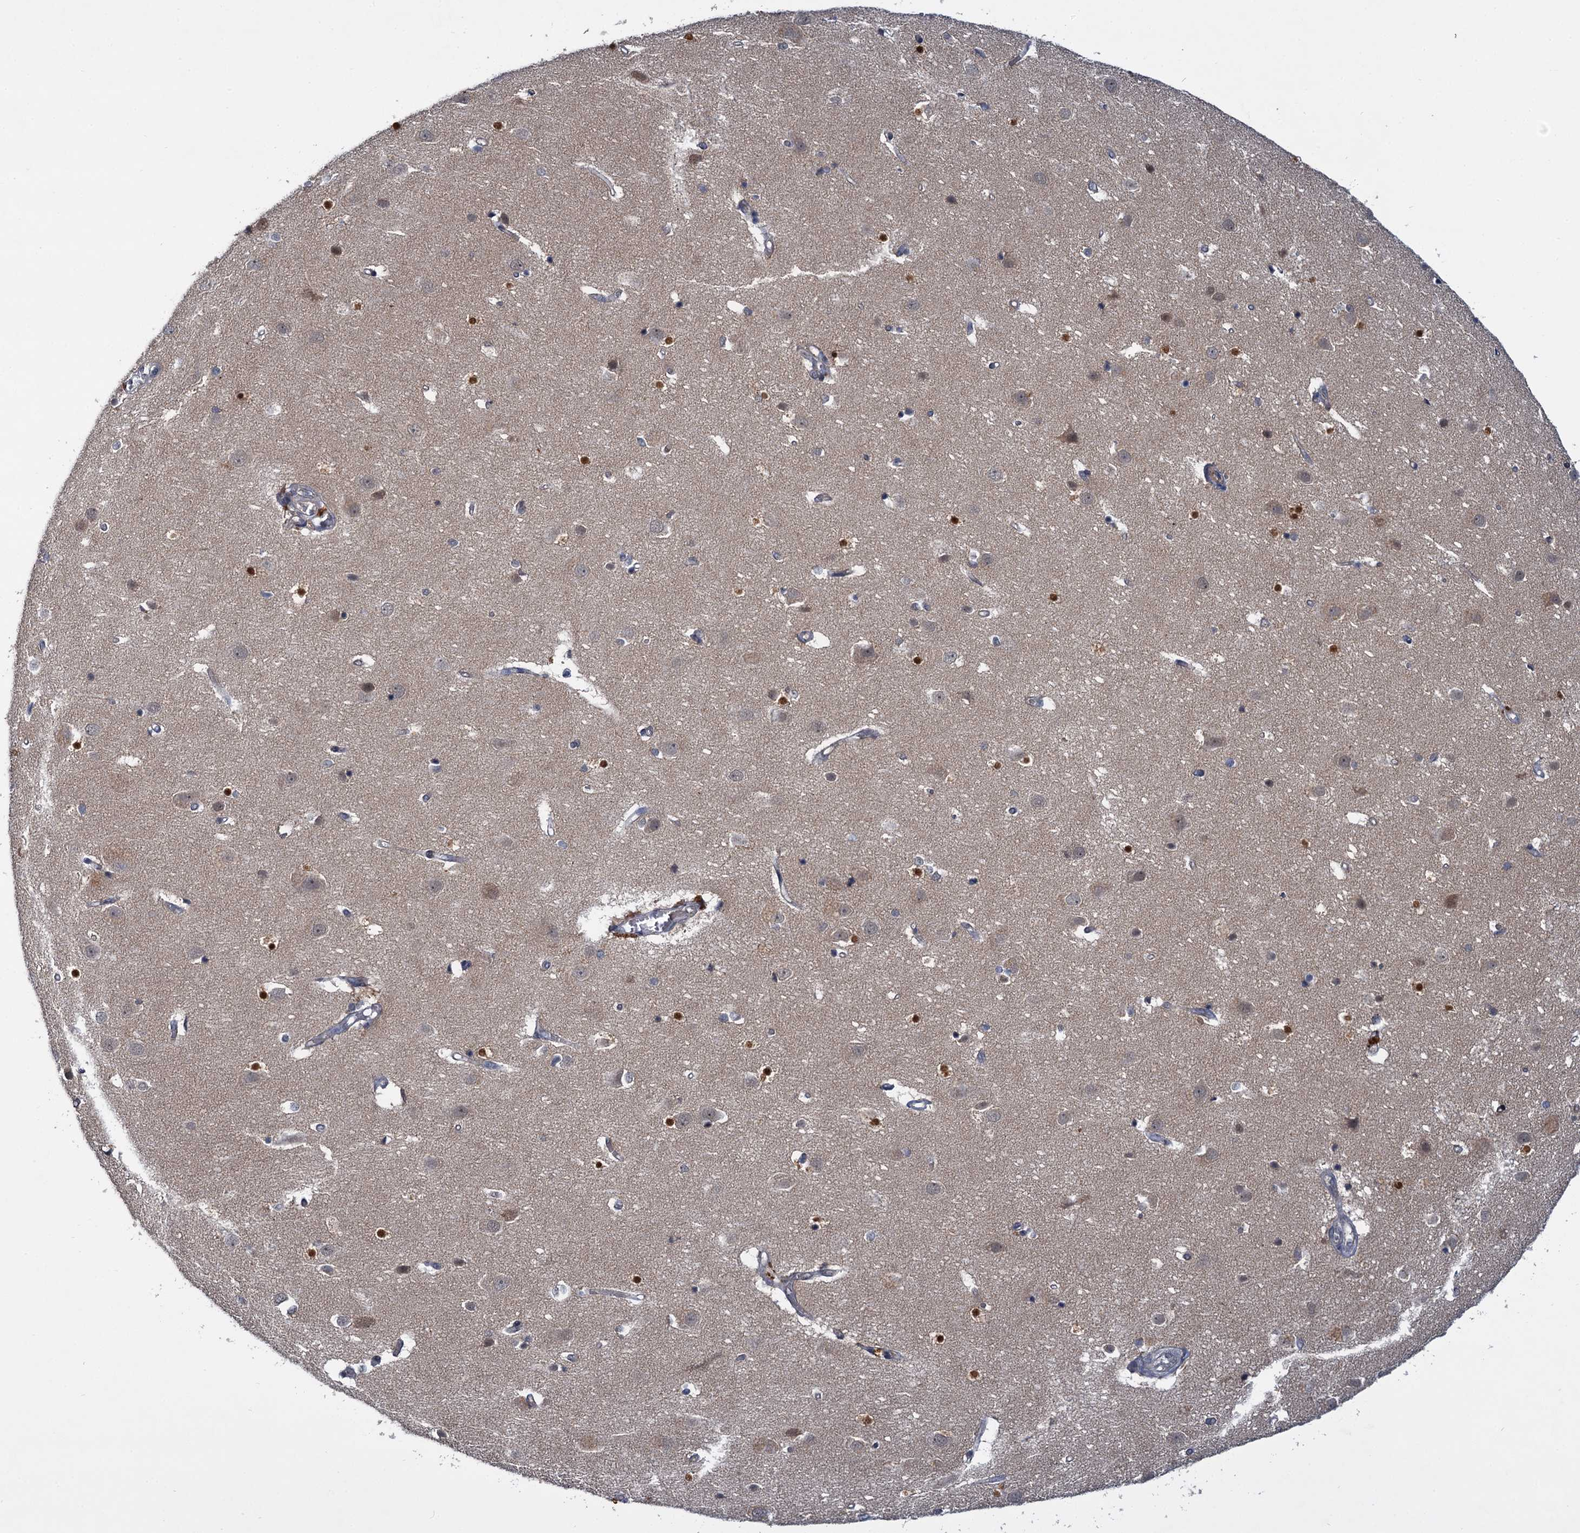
{"staining": {"intensity": "weak", "quantity": "25%-75%", "location": "cytoplasmic/membranous"}, "tissue": "cerebral cortex", "cell_type": "Endothelial cells", "image_type": "normal", "snomed": [{"axis": "morphology", "description": "Normal tissue, NOS"}, {"axis": "topography", "description": "Cerebral cortex"}], "caption": "Cerebral cortex was stained to show a protein in brown. There is low levels of weak cytoplasmic/membranous staining in about 25%-75% of endothelial cells. (IHC, brightfield microscopy, high magnification).", "gene": "TMEM39A", "patient": {"sex": "male", "age": 54}}